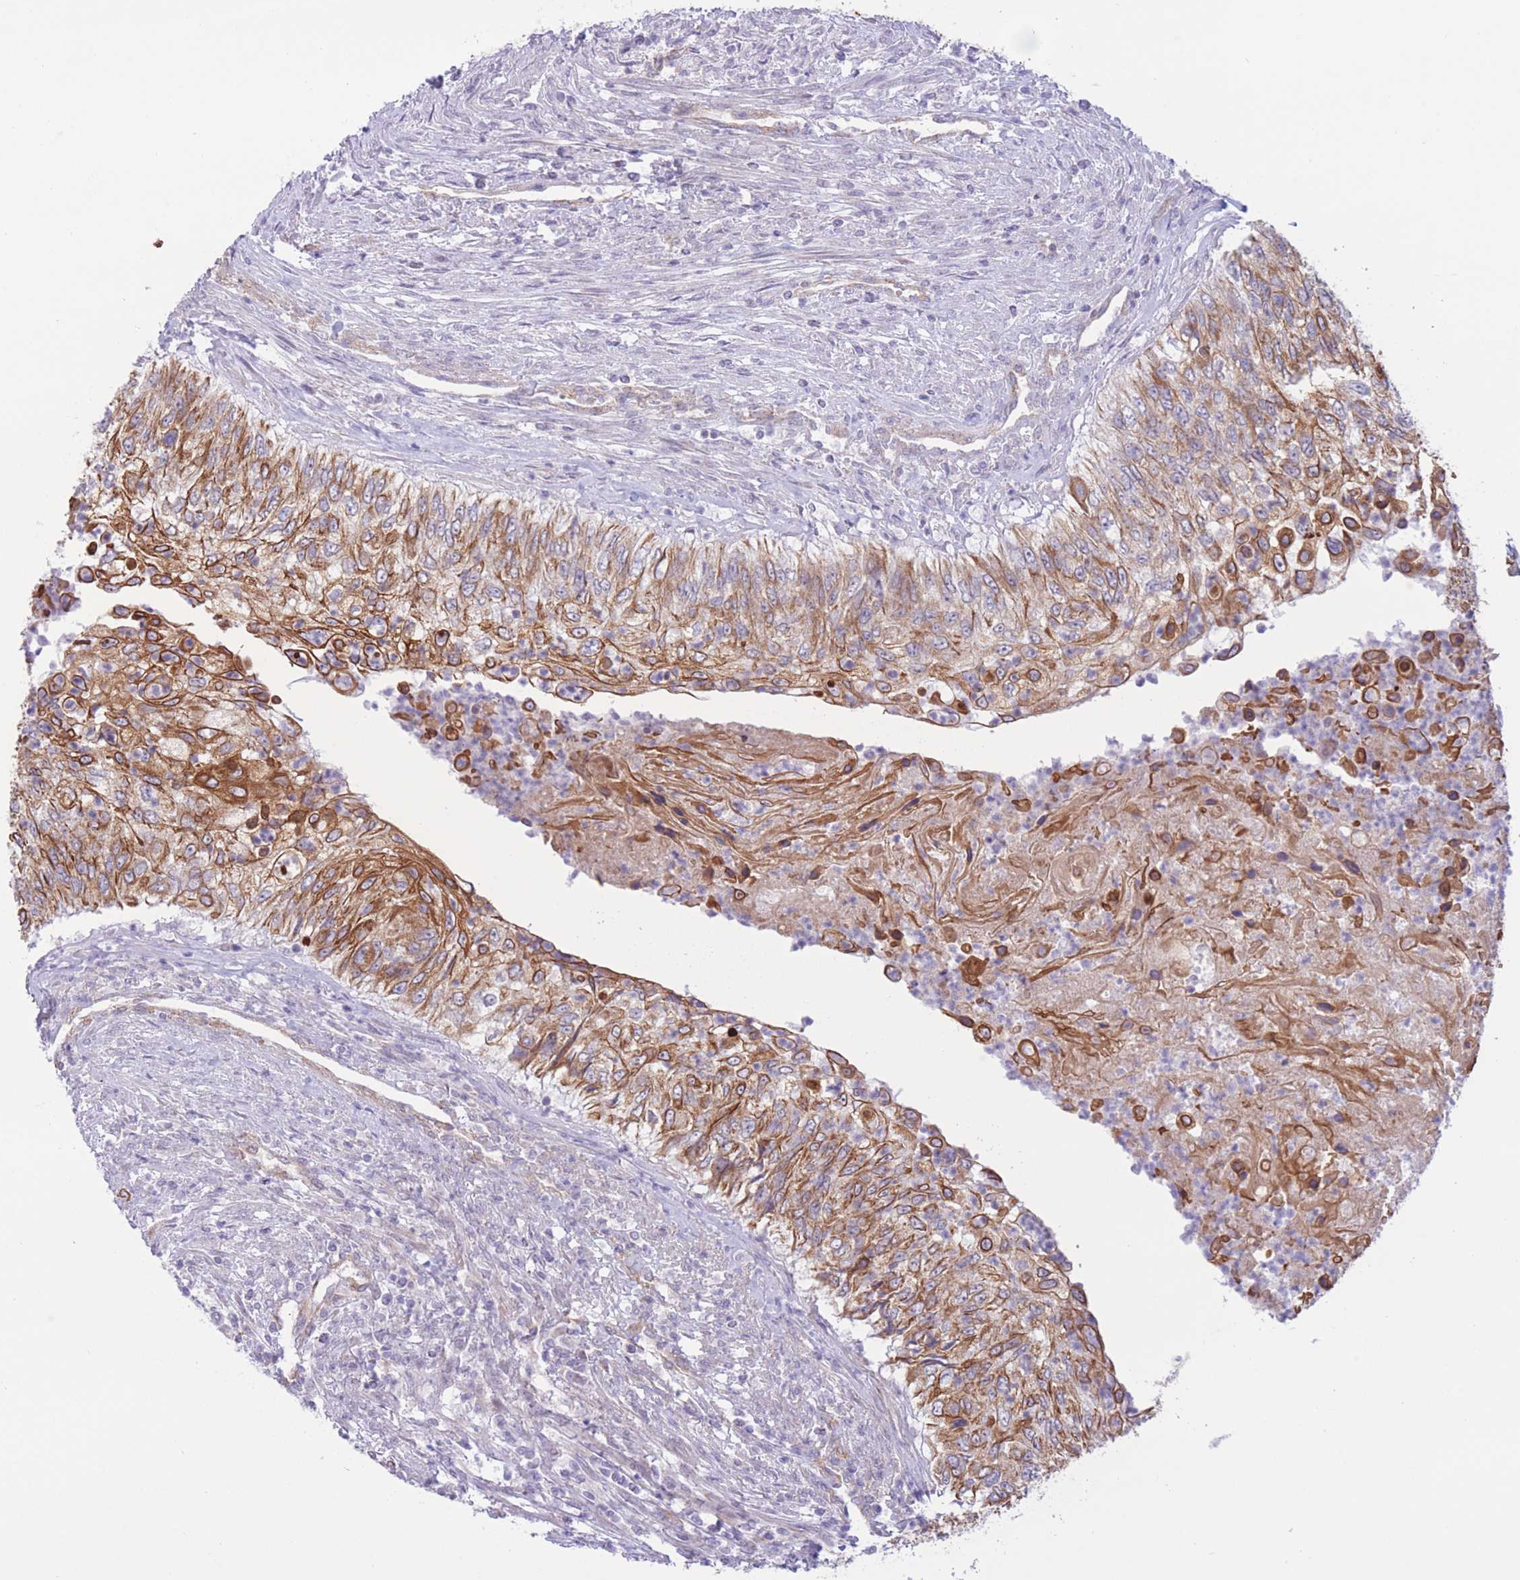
{"staining": {"intensity": "moderate", "quantity": ">75%", "location": "cytoplasmic/membranous"}, "tissue": "urothelial cancer", "cell_type": "Tumor cells", "image_type": "cancer", "snomed": [{"axis": "morphology", "description": "Urothelial carcinoma, High grade"}, {"axis": "topography", "description": "Urinary bladder"}], "caption": "Immunohistochemical staining of high-grade urothelial carcinoma exhibits medium levels of moderate cytoplasmic/membranous protein expression in about >75% of tumor cells. (Stains: DAB in brown, nuclei in blue, Microscopy: brightfield microscopy at high magnification).", "gene": "MRPS31", "patient": {"sex": "female", "age": 60}}